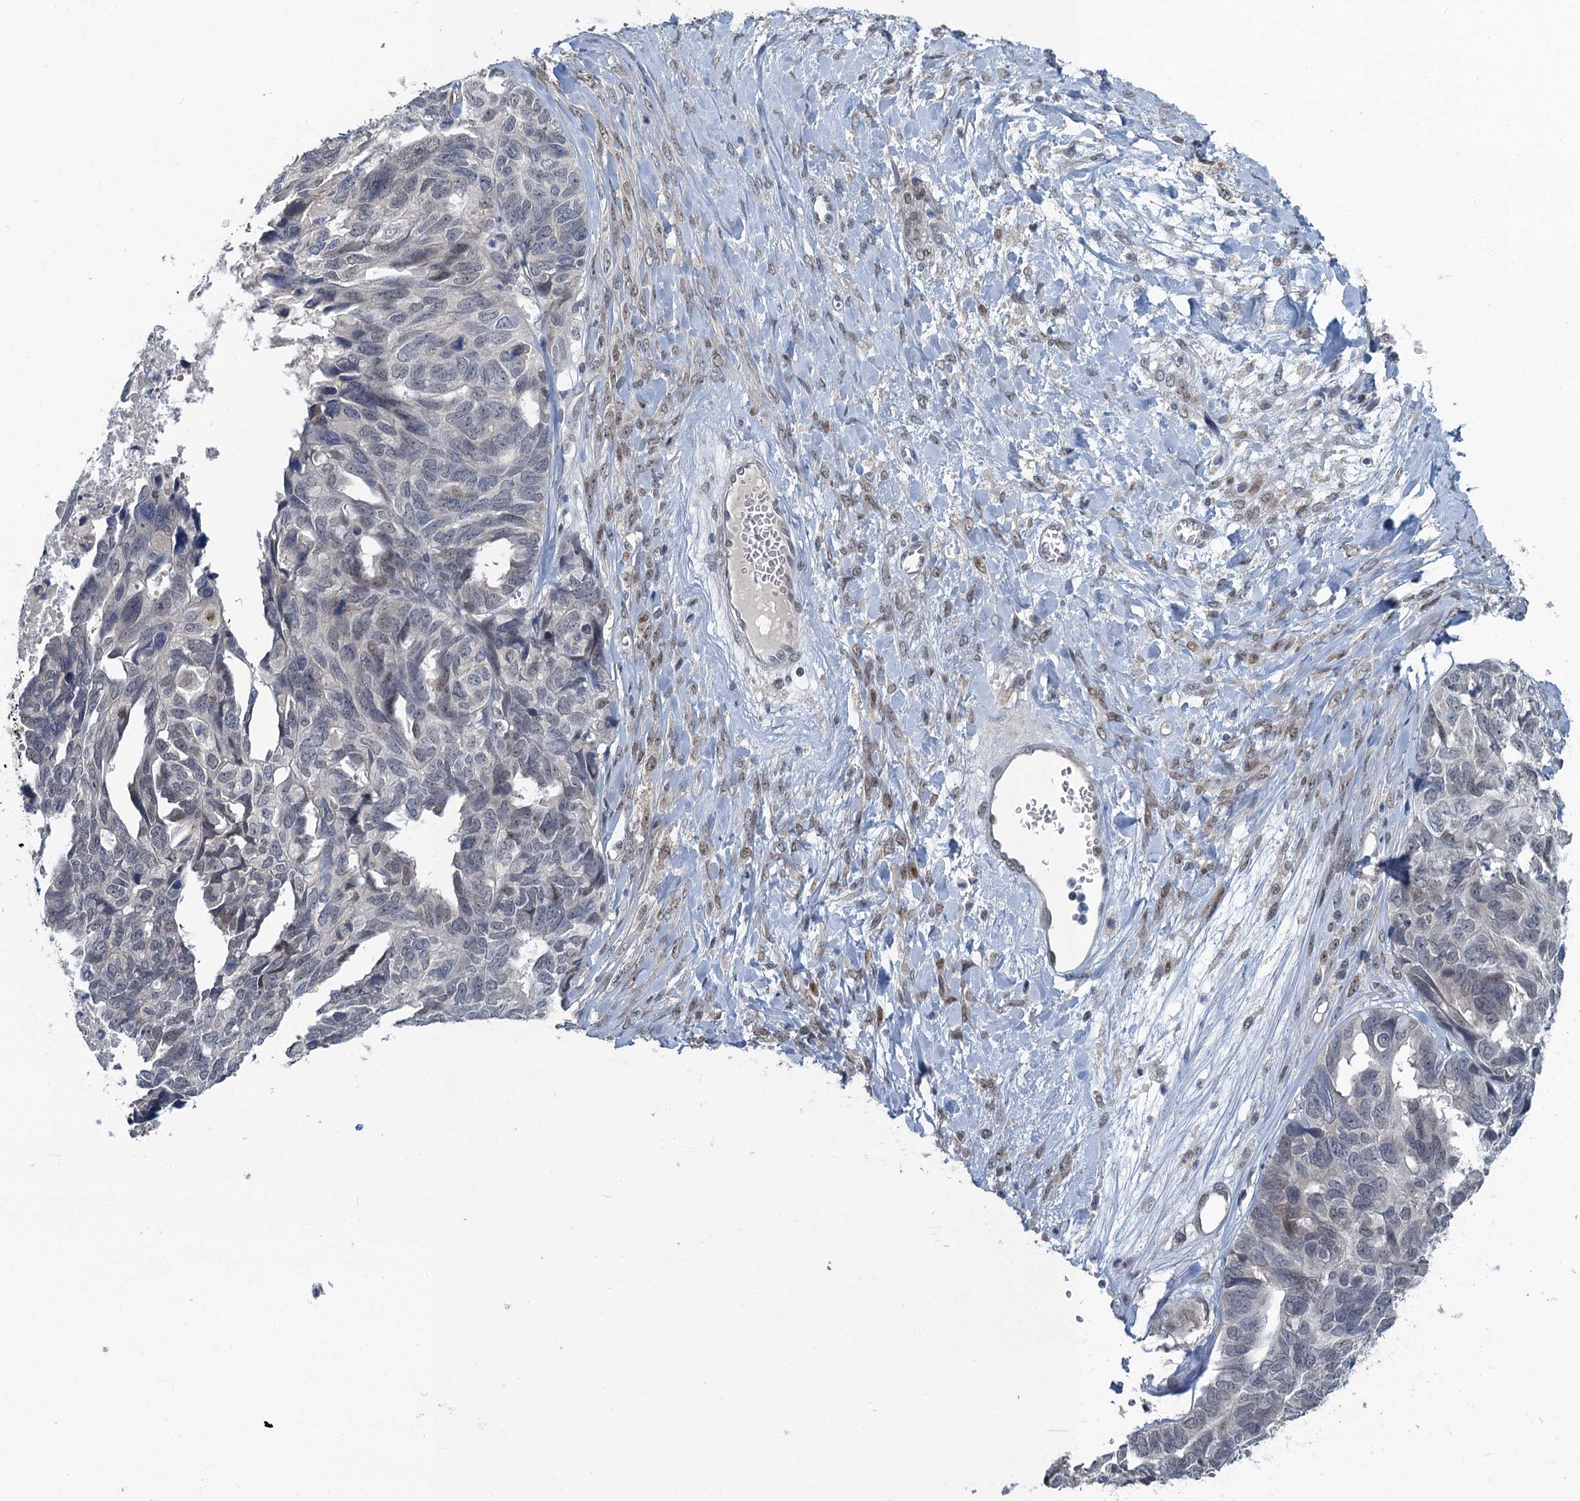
{"staining": {"intensity": "weak", "quantity": "<25%", "location": "nuclear"}, "tissue": "ovarian cancer", "cell_type": "Tumor cells", "image_type": "cancer", "snomed": [{"axis": "morphology", "description": "Cystadenocarcinoma, serous, NOS"}, {"axis": "topography", "description": "Ovary"}], "caption": "High power microscopy photomicrograph of an immunohistochemistry (IHC) photomicrograph of serous cystadenocarcinoma (ovarian), revealing no significant expression in tumor cells.", "gene": "MRFAP1", "patient": {"sex": "female", "age": 79}}